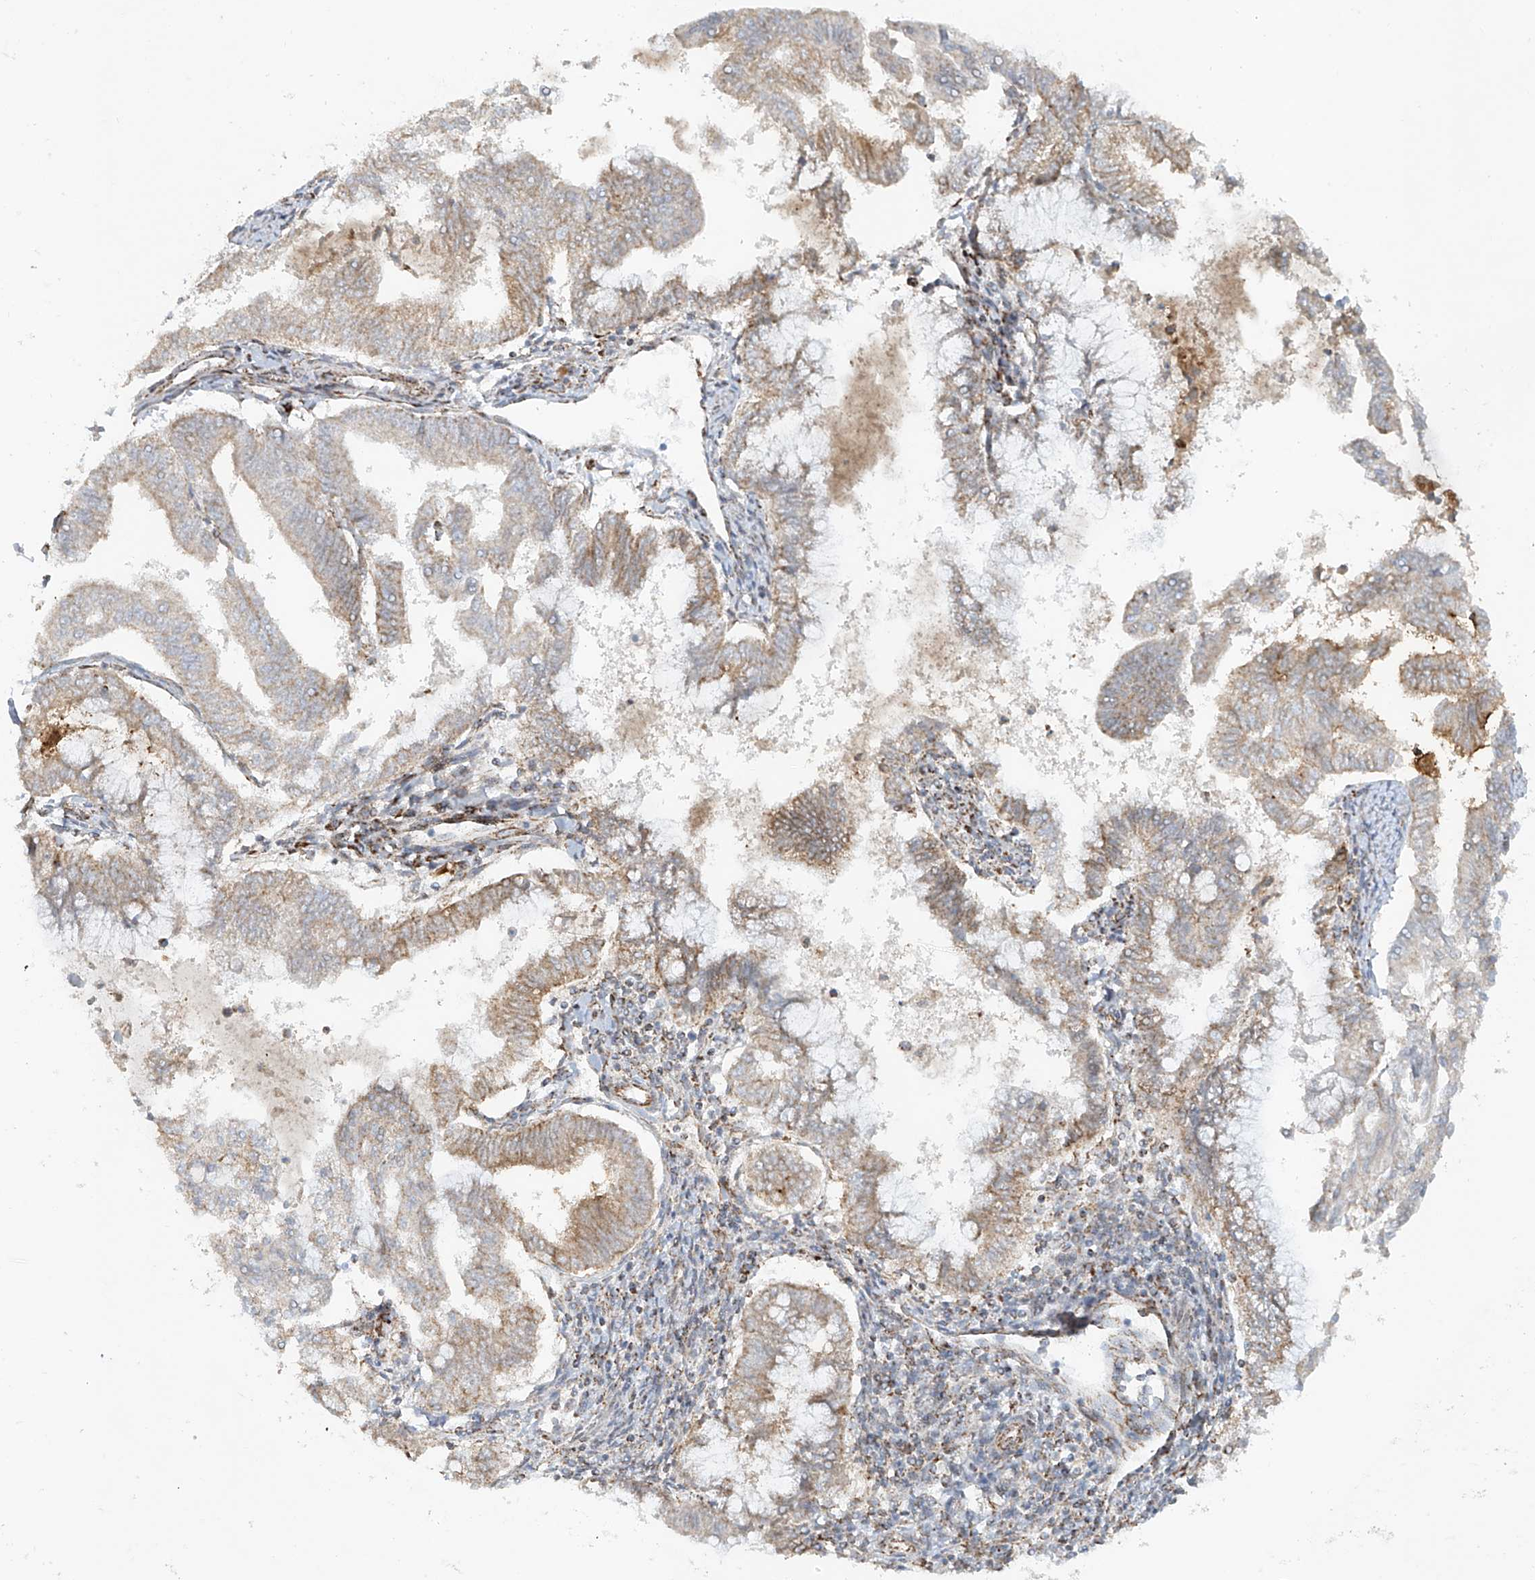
{"staining": {"intensity": "weak", "quantity": ">75%", "location": "cytoplasmic/membranous"}, "tissue": "endometrial cancer", "cell_type": "Tumor cells", "image_type": "cancer", "snomed": [{"axis": "morphology", "description": "Adenocarcinoma, NOS"}, {"axis": "topography", "description": "Endometrium"}], "caption": "Immunohistochemical staining of human adenocarcinoma (endometrial) displays weak cytoplasmic/membranous protein expression in about >75% of tumor cells.", "gene": "SMDT1", "patient": {"sex": "female", "age": 79}}